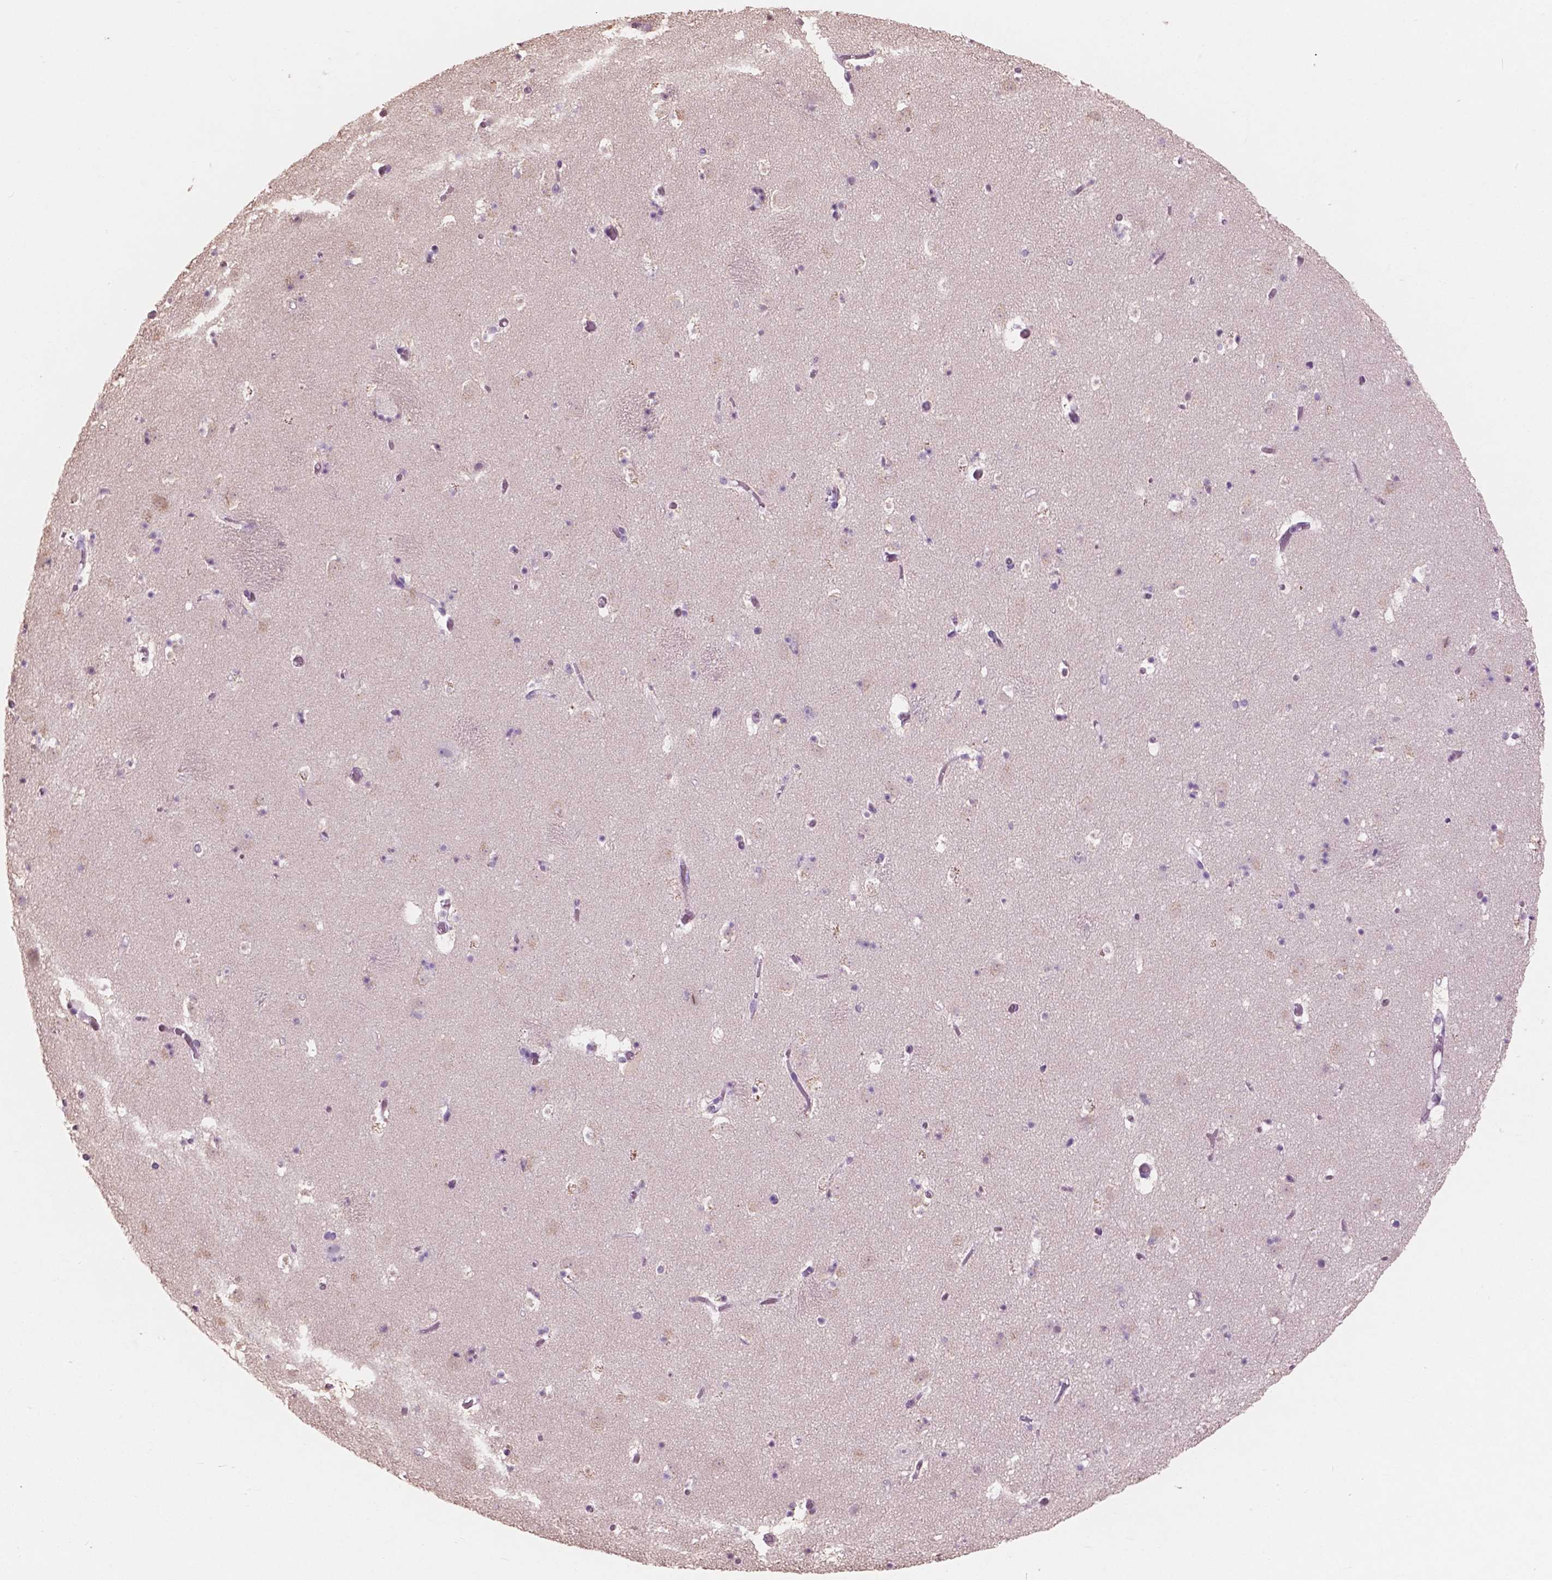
{"staining": {"intensity": "negative", "quantity": "none", "location": "none"}, "tissue": "caudate", "cell_type": "Glial cells", "image_type": "normal", "snomed": [{"axis": "morphology", "description": "Normal tissue, NOS"}, {"axis": "topography", "description": "Lateral ventricle wall"}], "caption": "This is an immunohistochemistry image of benign human caudate. There is no positivity in glial cells.", "gene": "AWAT1", "patient": {"sex": "female", "age": 42}}